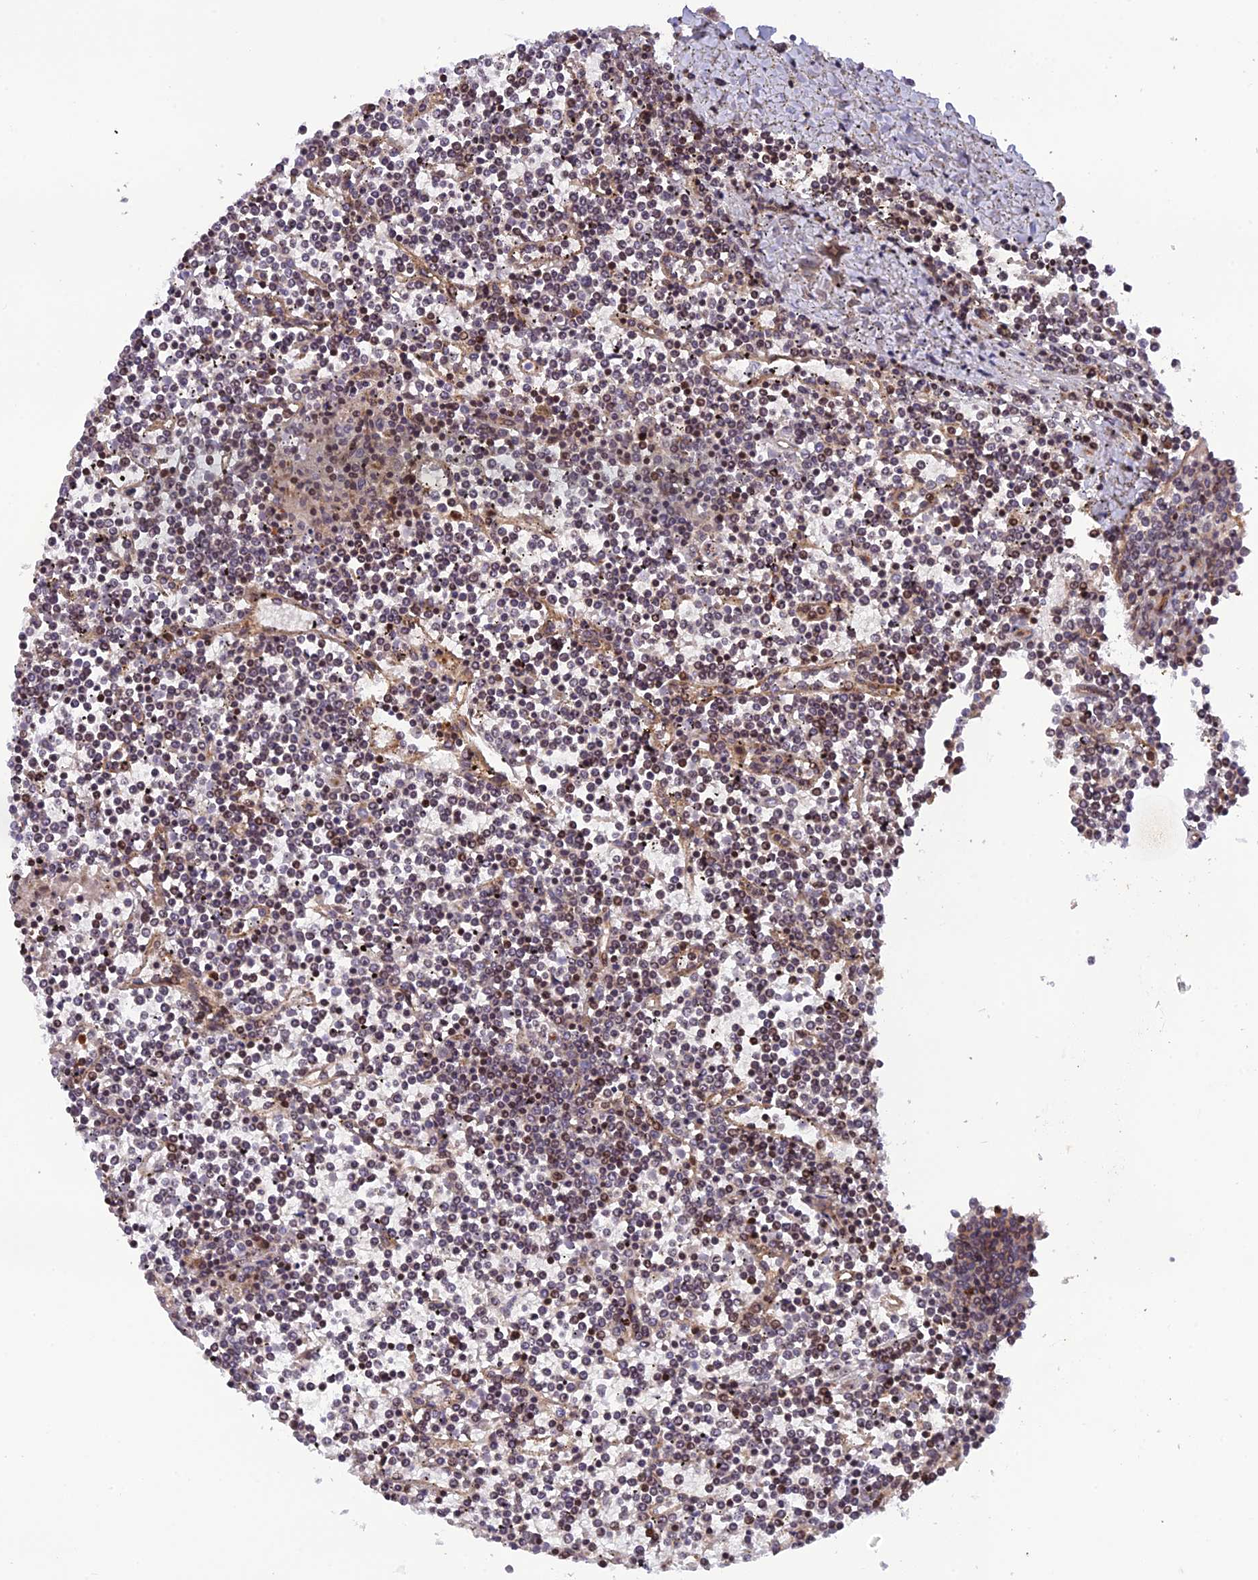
{"staining": {"intensity": "weak", "quantity": ">75%", "location": "nuclear"}, "tissue": "lymphoma", "cell_type": "Tumor cells", "image_type": "cancer", "snomed": [{"axis": "morphology", "description": "Malignant lymphoma, non-Hodgkin's type, Low grade"}, {"axis": "topography", "description": "Spleen"}], "caption": "Lymphoma stained with a protein marker displays weak staining in tumor cells.", "gene": "SMIM7", "patient": {"sex": "female", "age": 19}}